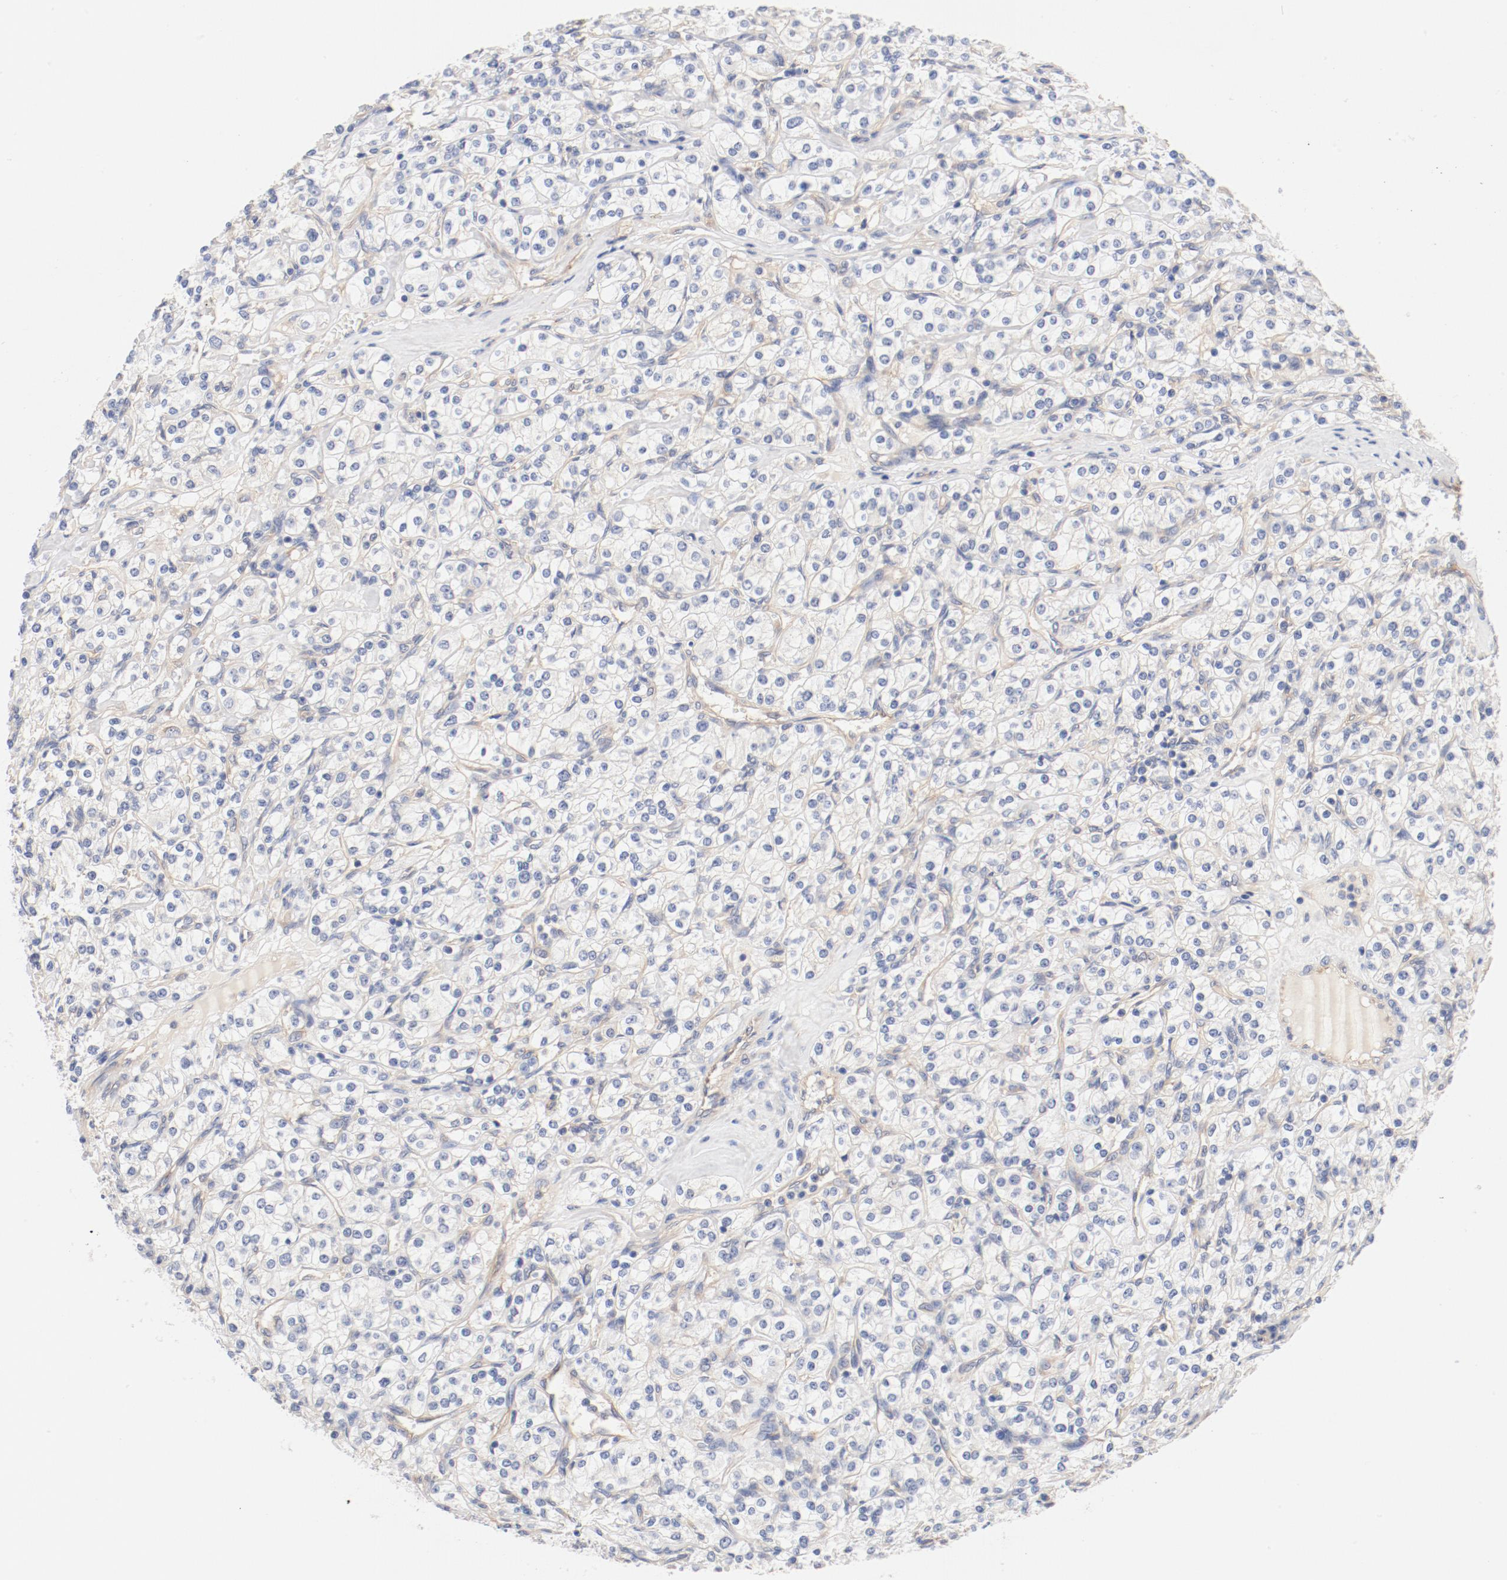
{"staining": {"intensity": "negative", "quantity": "none", "location": "none"}, "tissue": "renal cancer", "cell_type": "Tumor cells", "image_type": "cancer", "snomed": [{"axis": "morphology", "description": "Adenocarcinoma, NOS"}, {"axis": "topography", "description": "Kidney"}], "caption": "Tumor cells are negative for brown protein staining in renal cancer. (Brightfield microscopy of DAB IHC at high magnification).", "gene": "DYNC1H1", "patient": {"sex": "male", "age": 77}}